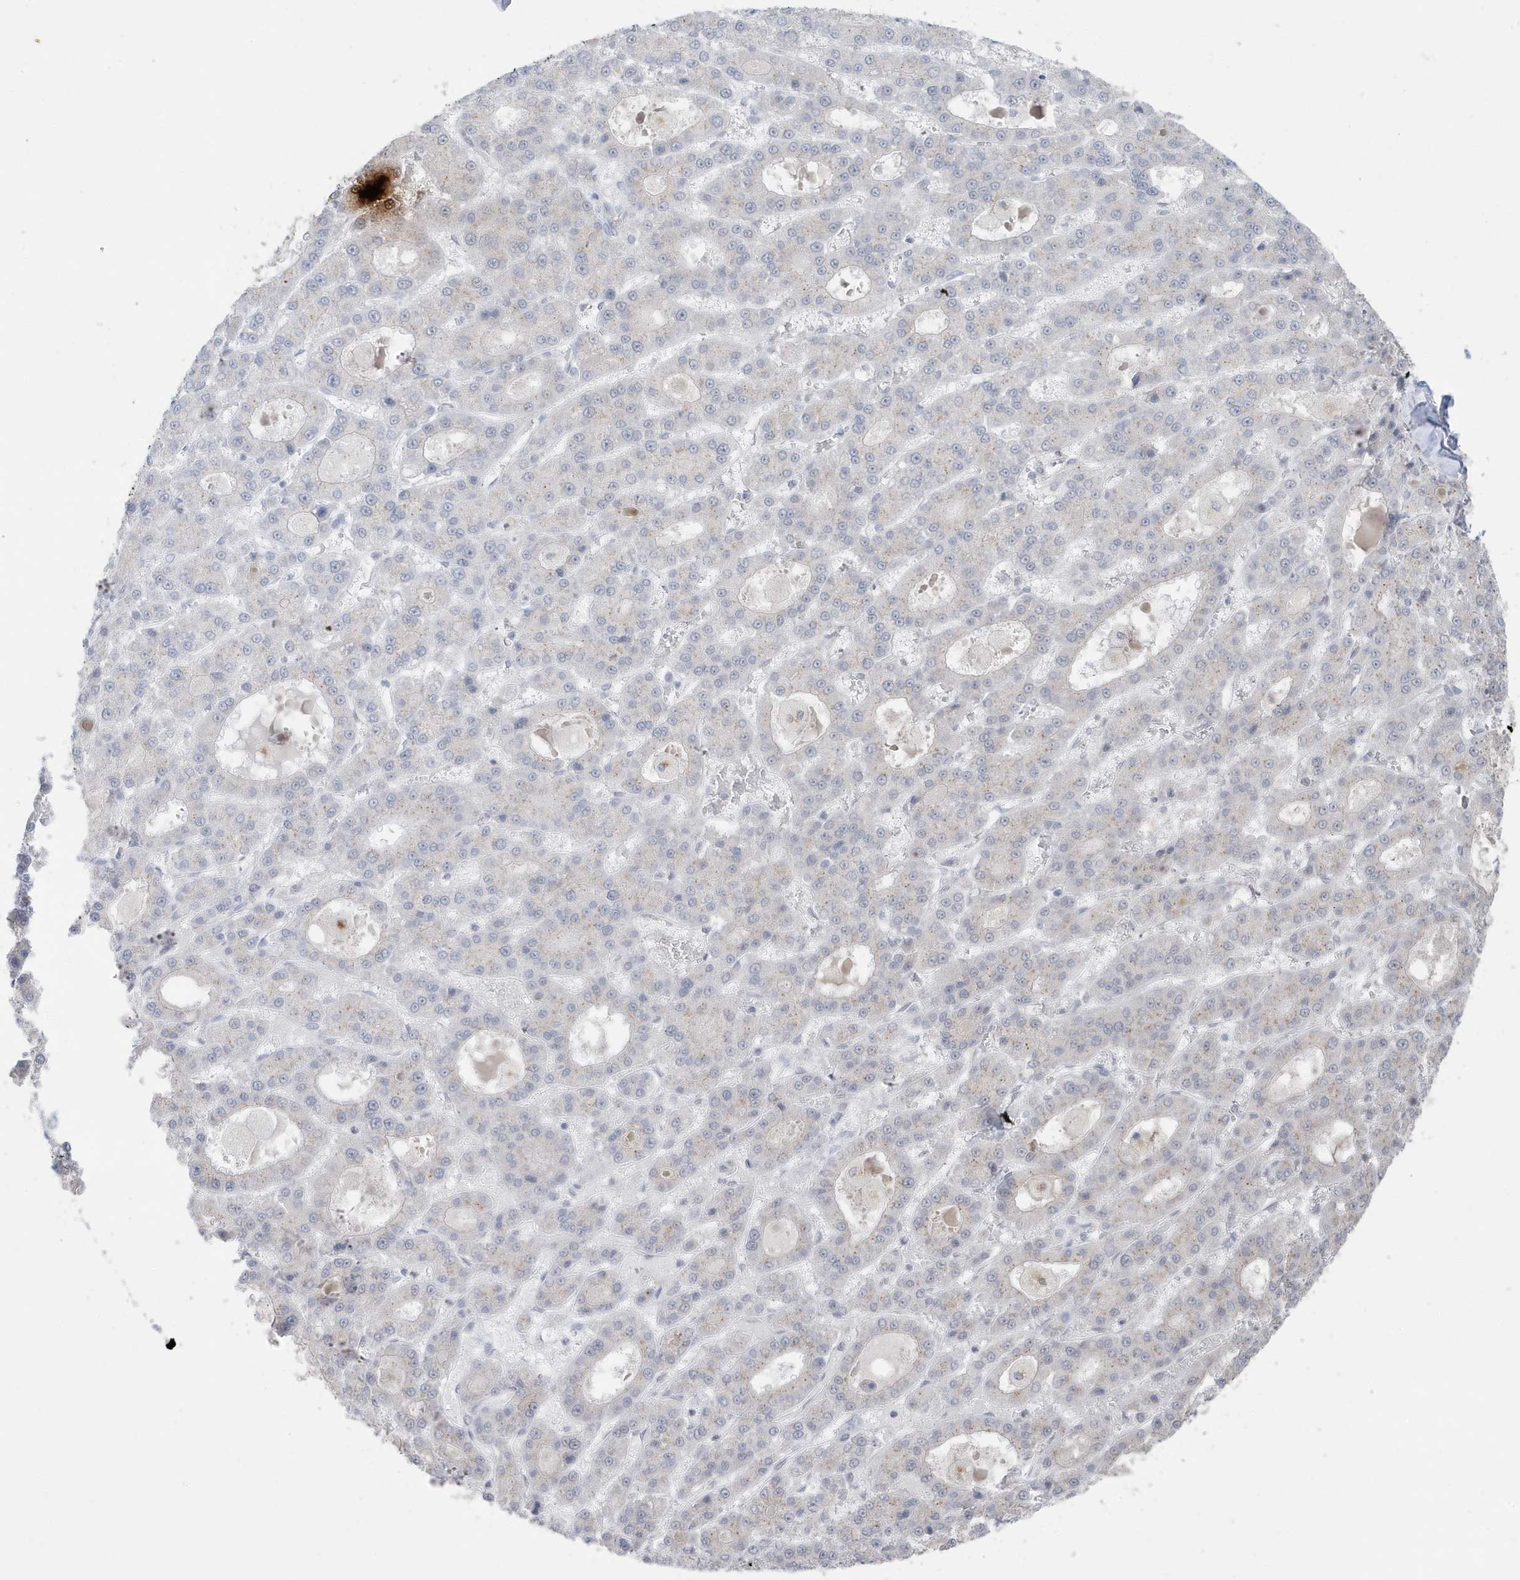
{"staining": {"intensity": "negative", "quantity": "none", "location": "none"}, "tissue": "liver cancer", "cell_type": "Tumor cells", "image_type": "cancer", "snomed": [{"axis": "morphology", "description": "Carcinoma, Hepatocellular, NOS"}, {"axis": "topography", "description": "Liver"}], "caption": "There is no significant staining in tumor cells of liver cancer.", "gene": "RER1", "patient": {"sex": "male", "age": 70}}